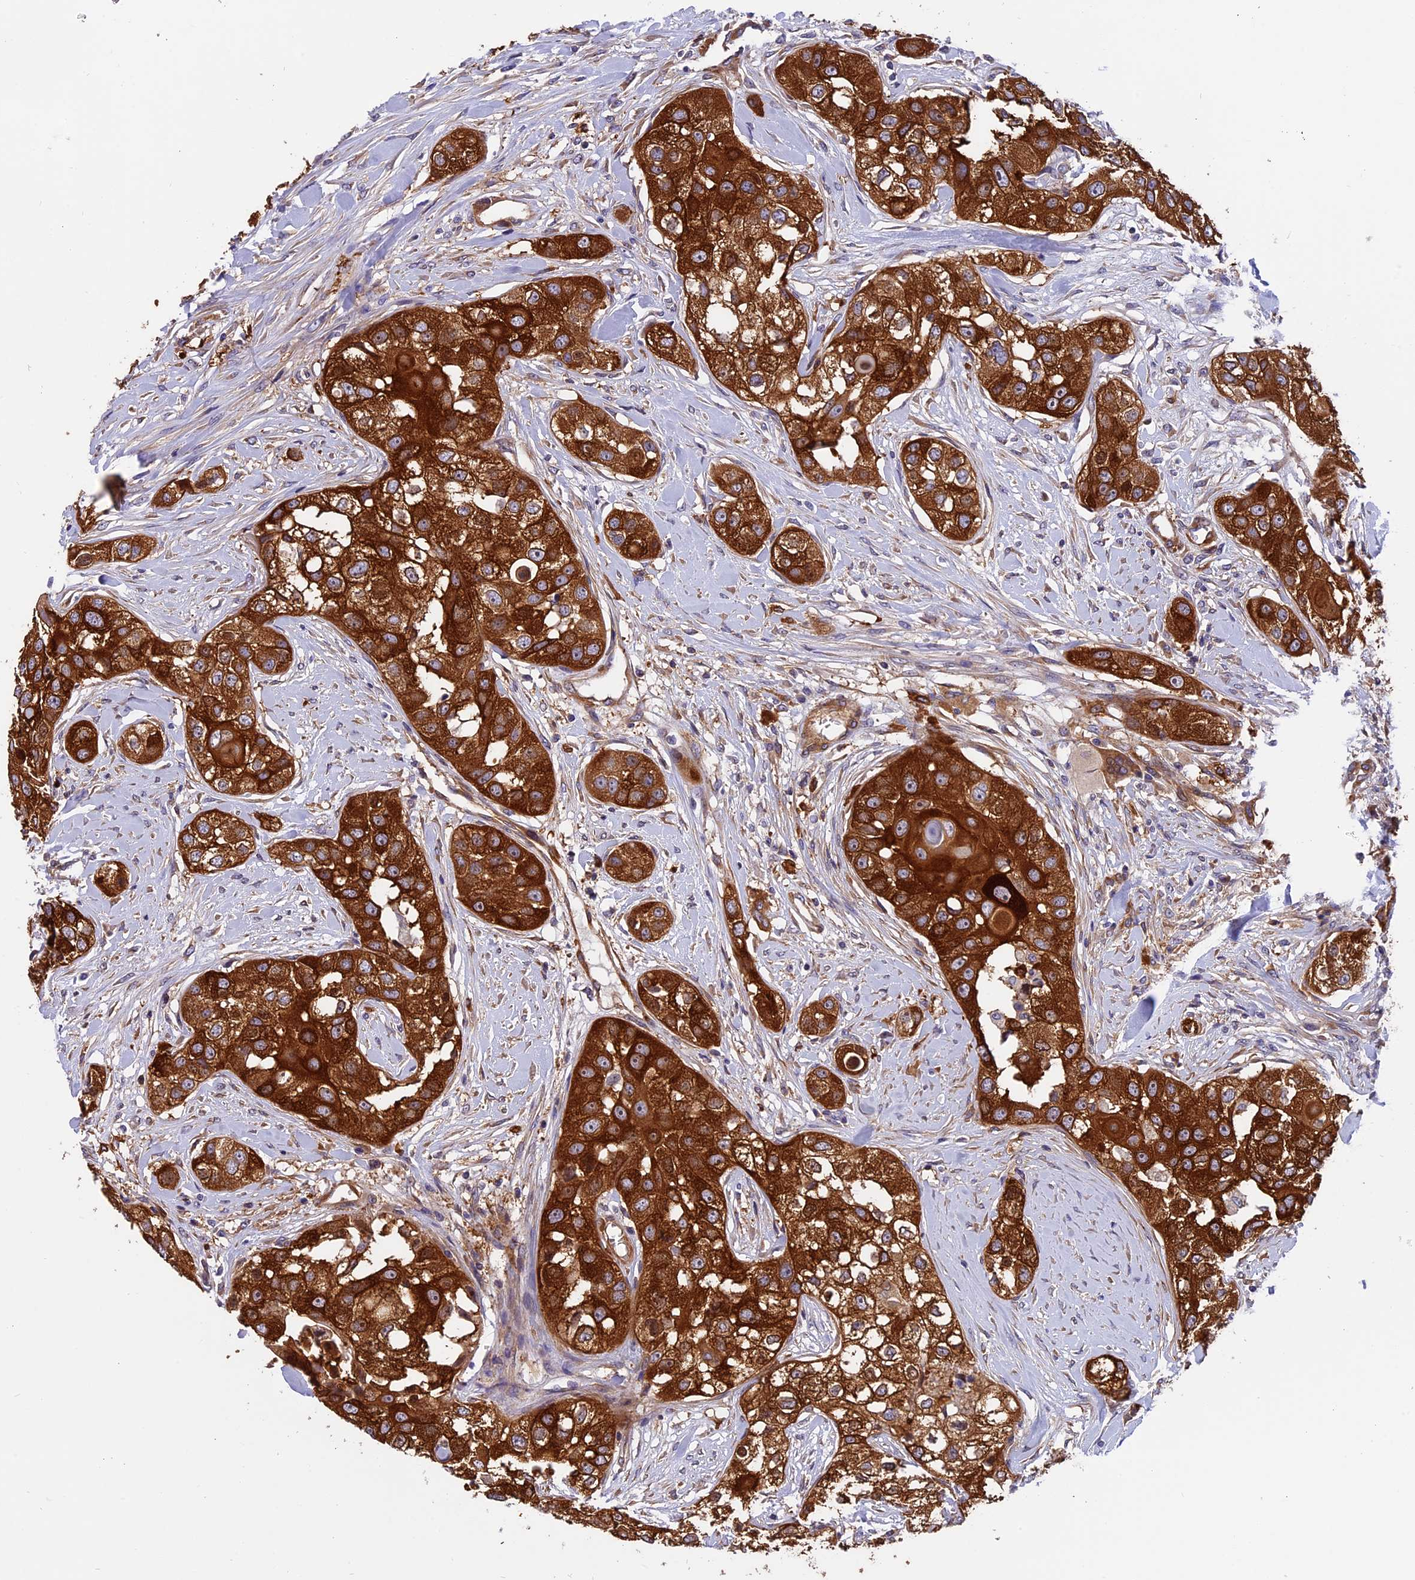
{"staining": {"intensity": "strong", "quantity": ">75%", "location": "cytoplasmic/membranous"}, "tissue": "head and neck cancer", "cell_type": "Tumor cells", "image_type": "cancer", "snomed": [{"axis": "morphology", "description": "Normal tissue, NOS"}, {"axis": "morphology", "description": "Squamous cell carcinoma, NOS"}, {"axis": "topography", "description": "Skeletal muscle"}, {"axis": "topography", "description": "Head-Neck"}], "caption": "Tumor cells exhibit high levels of strong cytoplasmic/membranous expression in about >75% of cells in human squamous cell carcinoma (head and neck).", "gene": "EHBP1L1", "patient": {"sex": "male", "age": 51}}